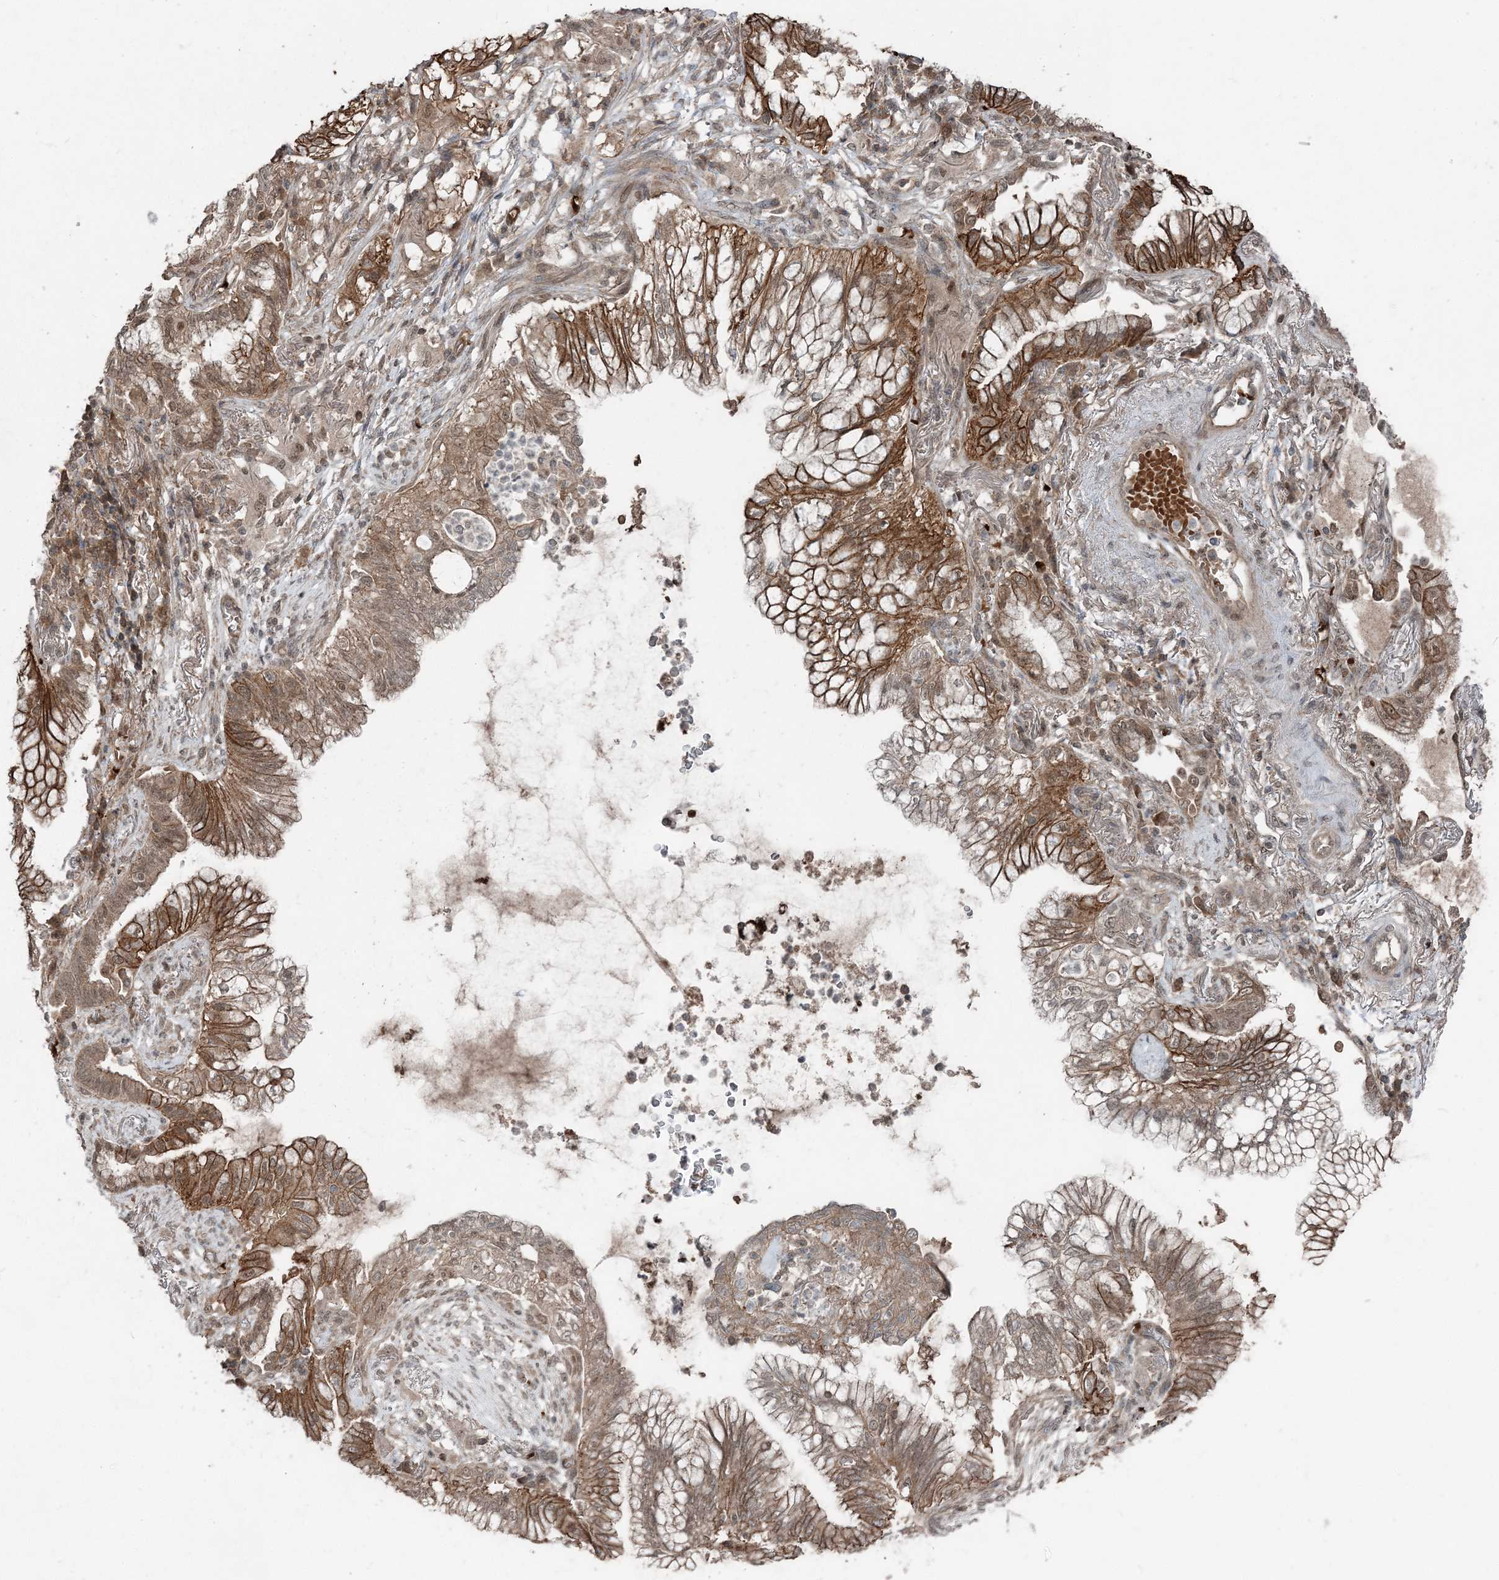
{"staining": {"intensity": "moderate", "quantity": ">75%", "location": "cytoplasmic/membranous"}, "tissue": "lung cancer", "cell_type": "Tumor cells", "image_type": "cancer", "snomed": [{"axis": "morphology", "description": "Adenocarcinoma, NOS"}, {"axis": "topography", "description": "Lung"}], "caption": "Immunohistochemical staining of lung adenocarcinoma demonstrates medium levels of moderate cytoplasmic/membranous positivity in approximately >75% of tumor cells.", "gene": "FBXL17", "patient": {"sex": "female", "age": 70}}